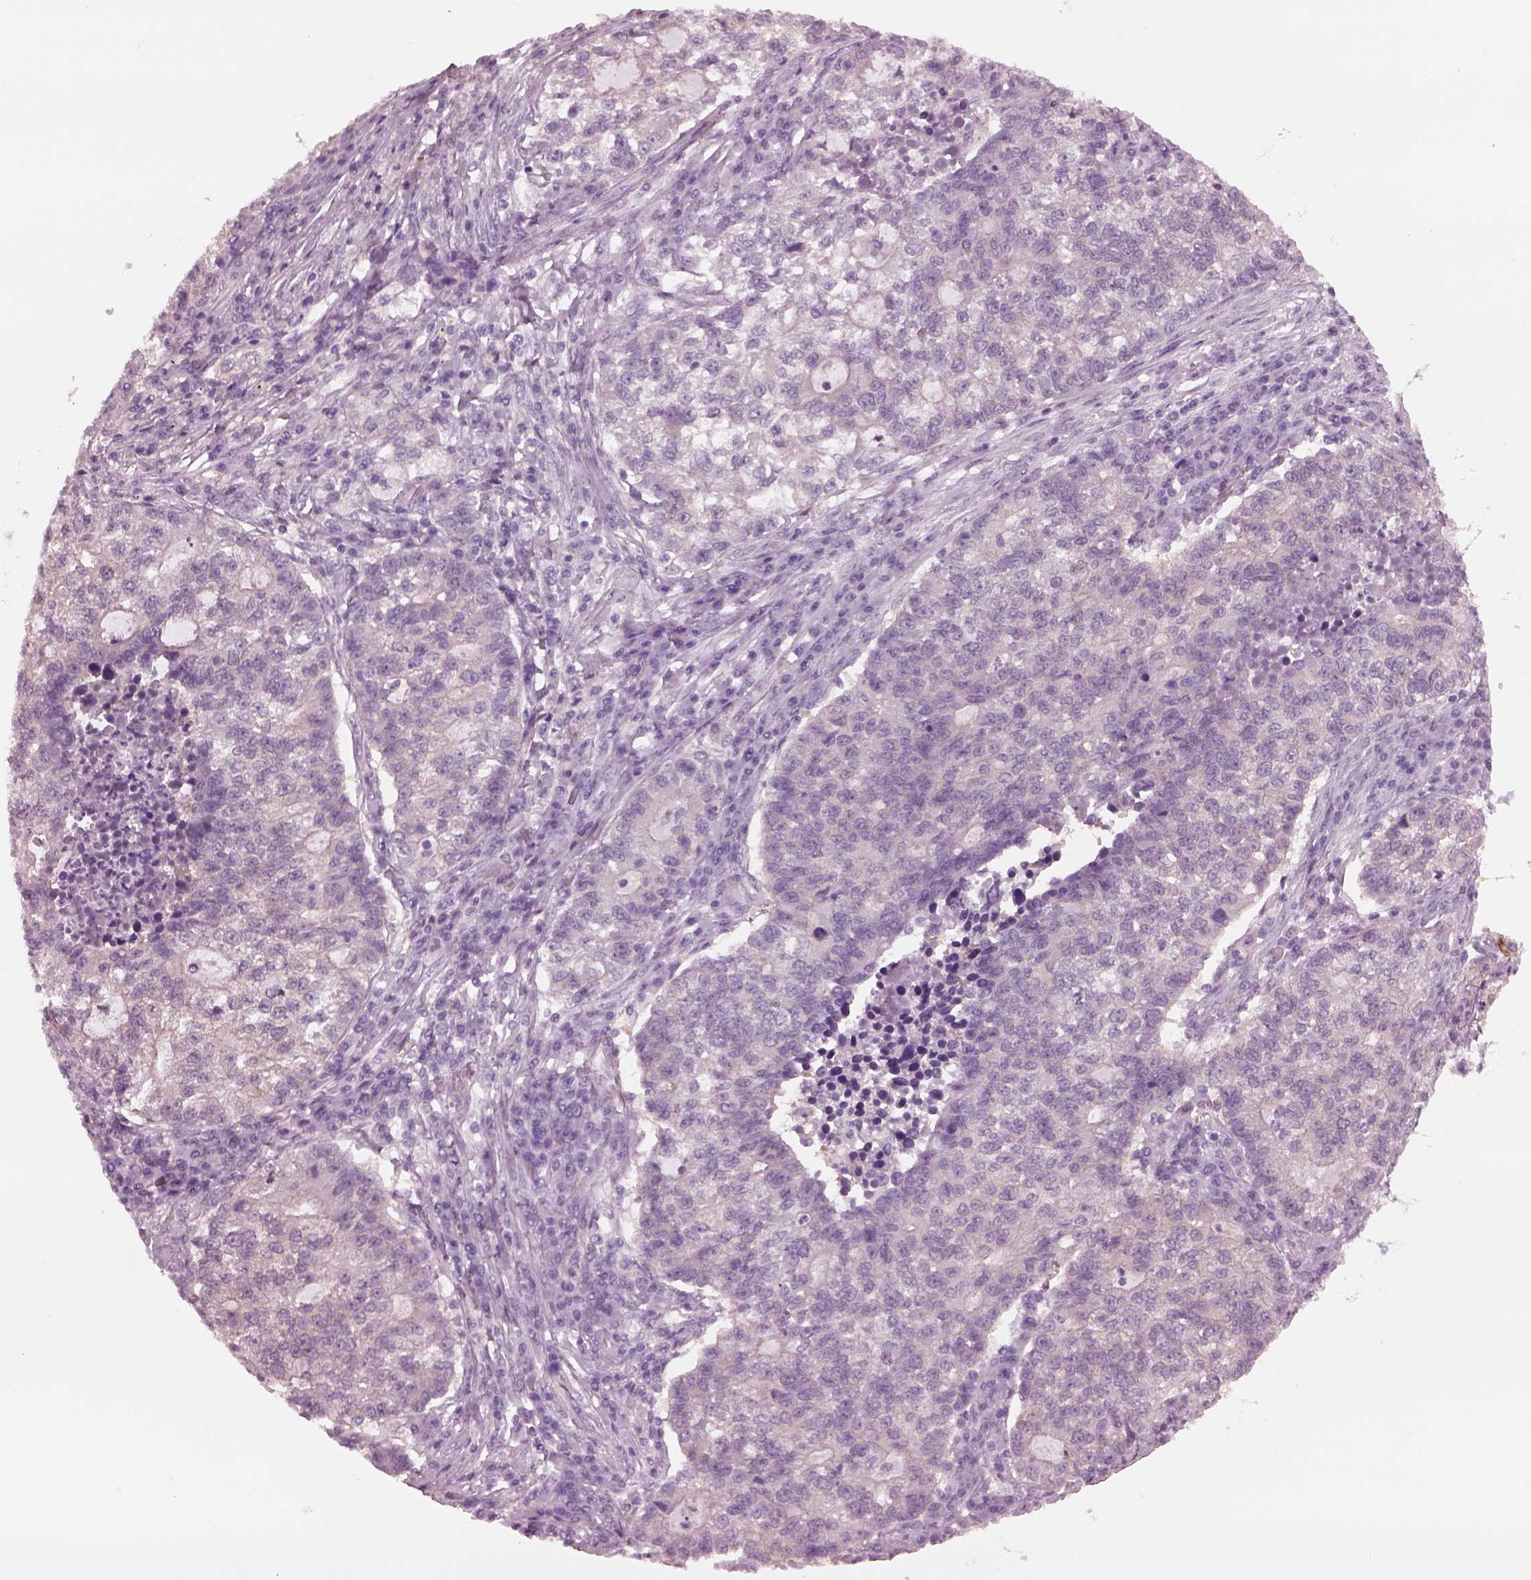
{"staining": {"intensity": "negative", "quantity": "none", "location": "none"}, "tissue": "lung cancer", "cell_type": "Tumor cells", "image_type": "cancer", "snomed": [{"axis": "morphology", "description": "Adenocarcinoma, NOS"}, {"axis": "topography", "description": "Lung"}], "caption": "High power microscopy histopathology image of an IHC photomicrograph of lung cancer (adenocarcinoma), revealing no significant expression in tumor cells. The staining is performed using DAB brown chromogen with nuclei counter-stained in using hematoxylin.", "gene": "SHTN1", "patient": {"sex": "male", "age": 57}}